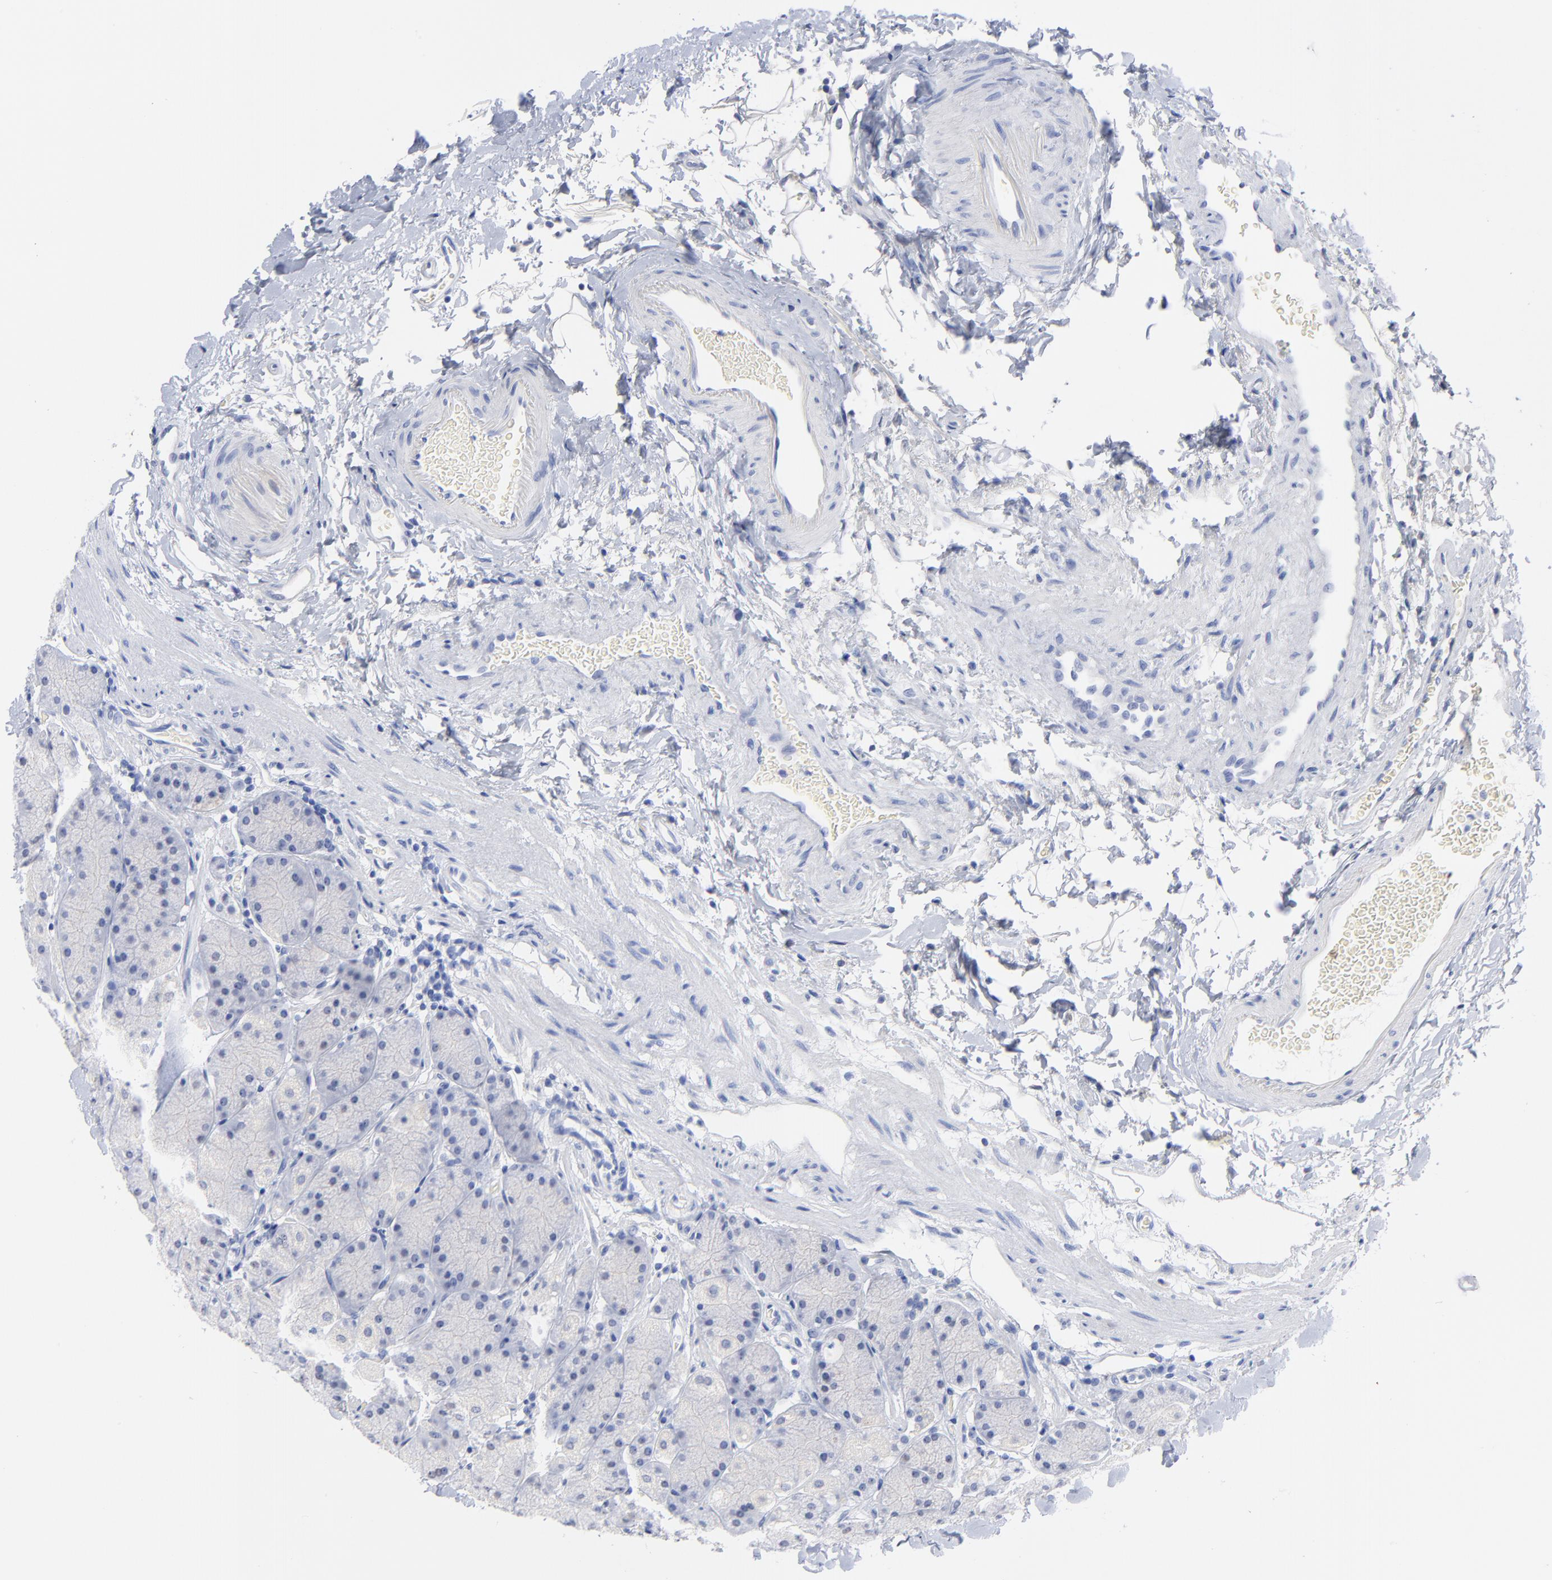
{"staining": {"intensity": "negative", "quantity": "none", "location": "none"}, "tissue": "stomach", "cell_type": "Glandular cells", "image_type": "normal", "snomed": [{"axis": "morphology", "description": "Normal tissue, NOS"}, {"axis": "topography", "description": "Stomach, upper"}, {"axis": "topography", "description": "Stomach"}], "caption": "Glandular cells show no significant protein positivity in unremarkable stomach. The staining is performed using DAB brown chromogen with nuclei counter-stained in using hematoxylin.", "gene": "ACY1", "patient": {"sex": "male", "age": 76}}